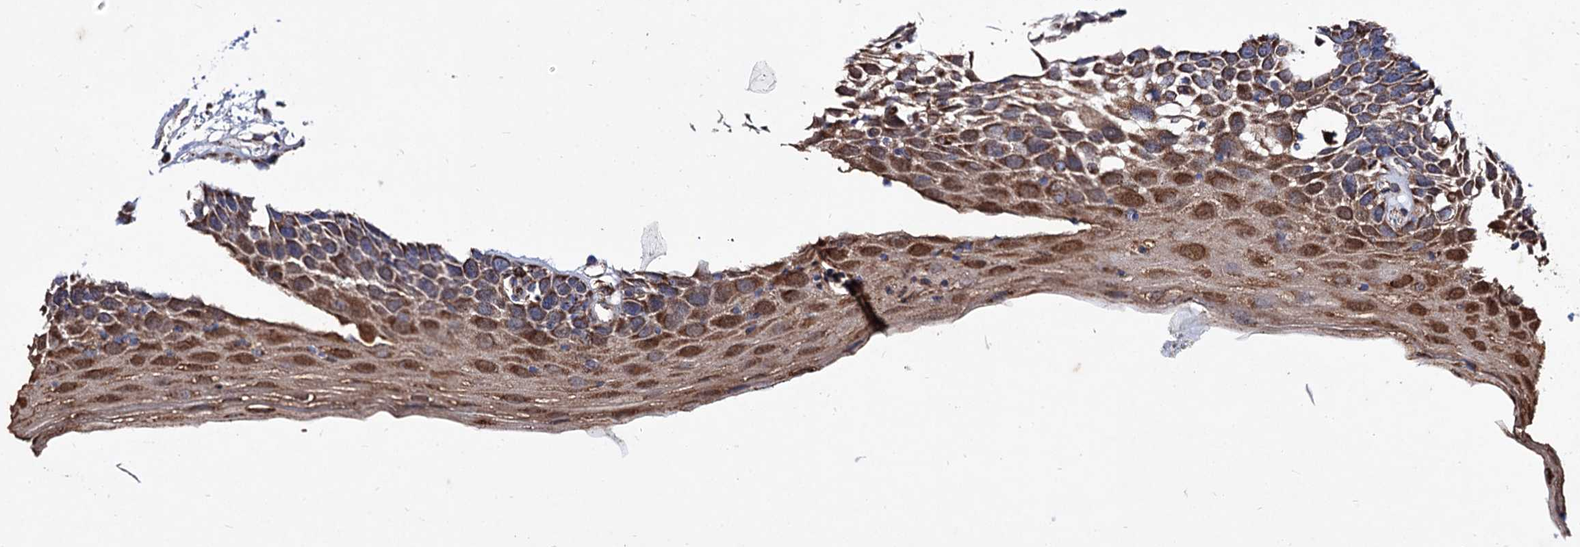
{"staining": {"intensity": "moderate", "quantity": ">75%", "location": "cytoplasmic/membranous"}, "tissue": "oral mucosa", "cell_type": "Squamous epithelial cells", "image_type": "normal", "snomed": [{"axis": "morphology", "description": "Normal tissue, NOS"}, {"axis": "topography", "description": "Oral tissue"}], "caption": "The image displays a brown stain indicating the presence of a protein in the cytoplasmic/membranous of squamous epithelial cells in oral mucosa. Ihc stains the protein in brown and the nuclei are stained blue.", "gene": "ACAD9", "patient": {"sex": "male", "age": 74}}